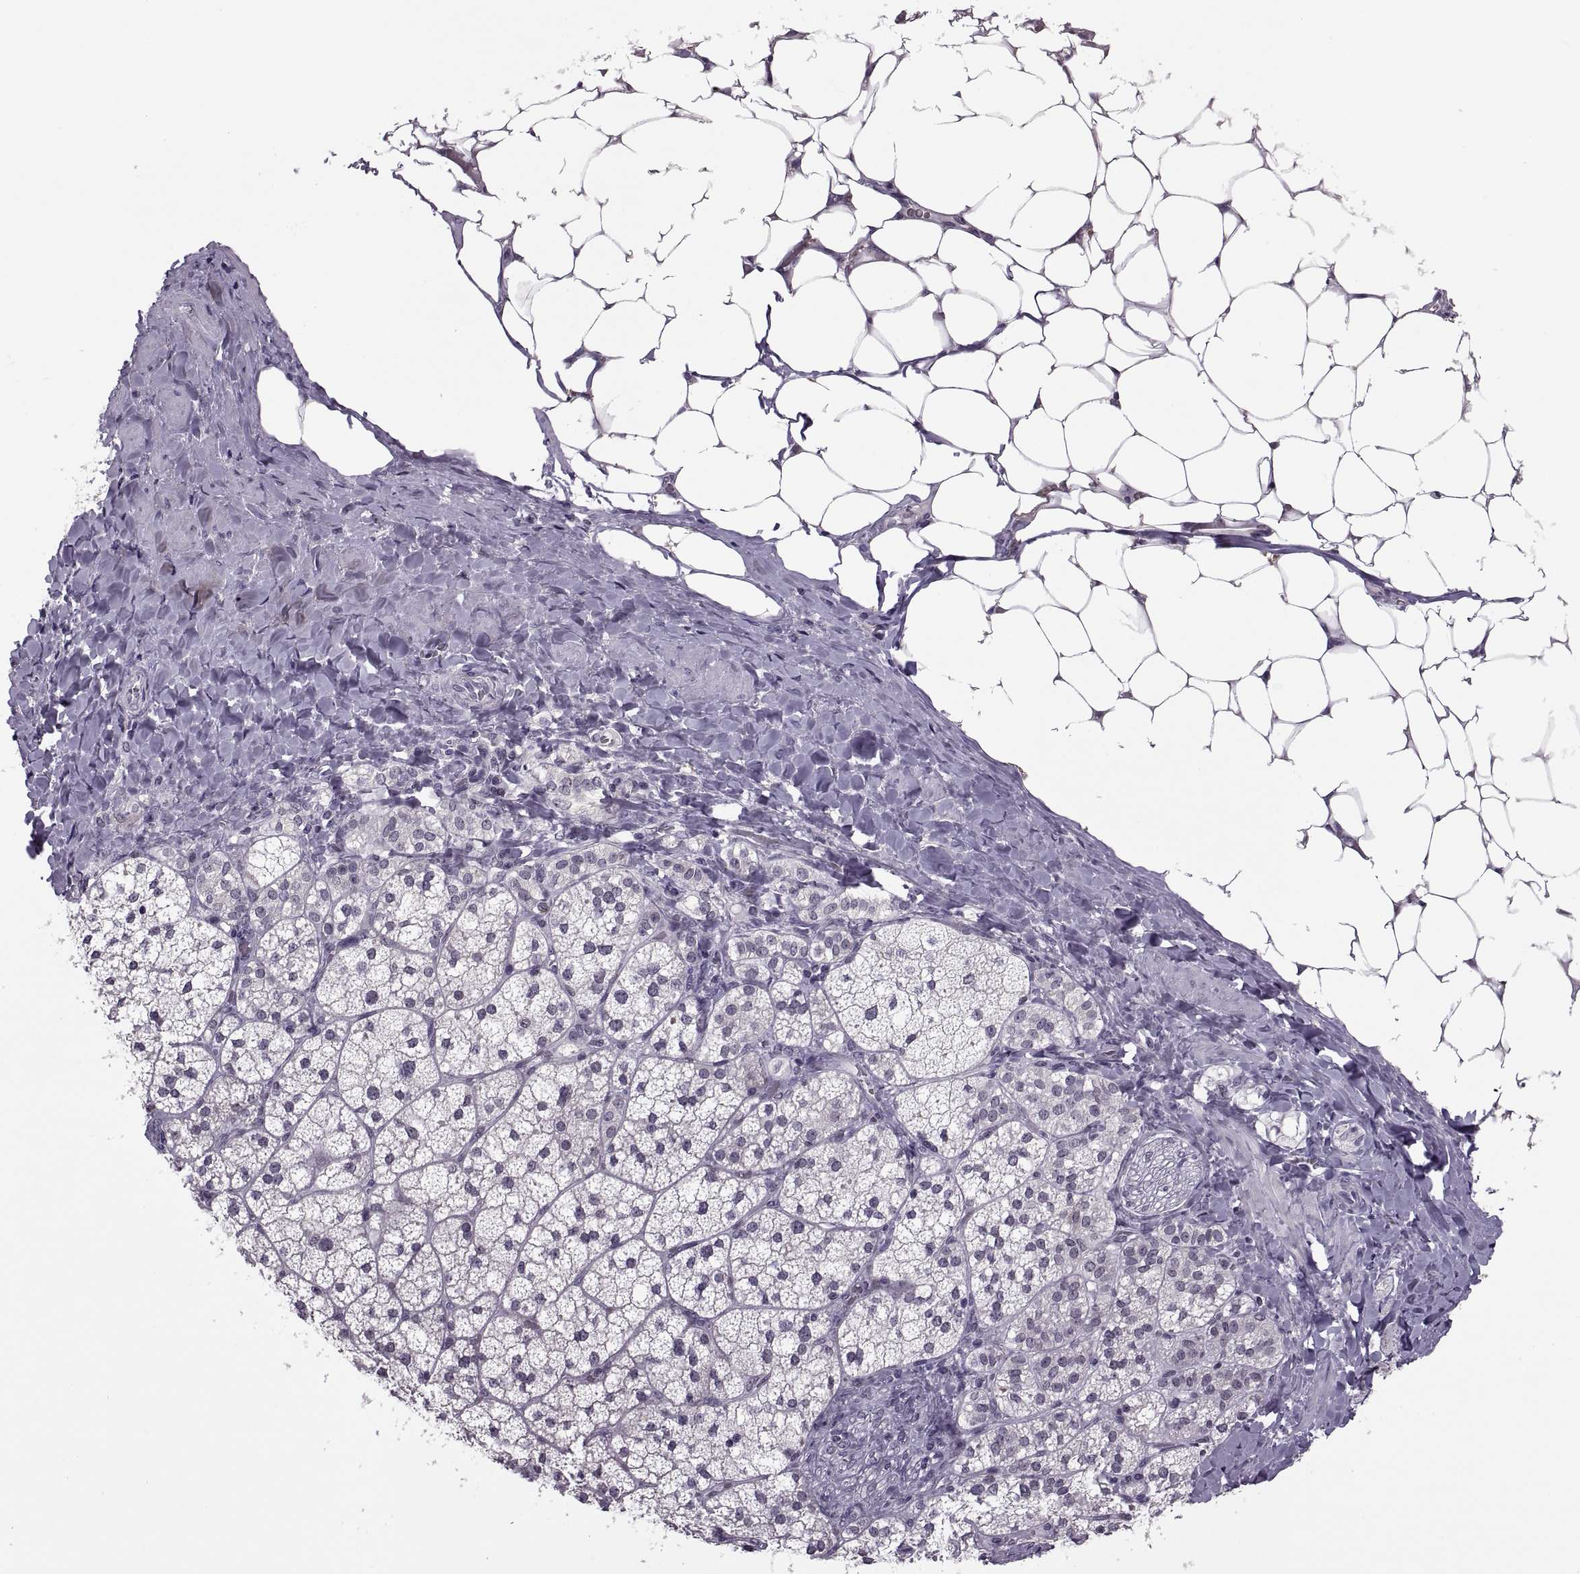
{"staining": {"intensity": "negative", "quantity": "none", "location": "none"}, "tissue": "adrenal gland", "cell_type": "Glandular cells", "image_type": "normal", "snomed": [{"axis": "morphology", "description": "Normal tissue, NOS"}, {"axis": "topography", "description": "Adrenal gland"}], "caption": "Immunohistochemistry (IHC) of unremarkable adrenal gland demonstrates no expression in glandular cells. Brightfield microscopy of immunohistochemistry (IHC) stained with DAB (3,3'-diaminobenzidine) (brown) and hematoxylin (blue), captured at high magnification.", "gene": "OTP", "patient": {"sex": "male", "age": 53}}